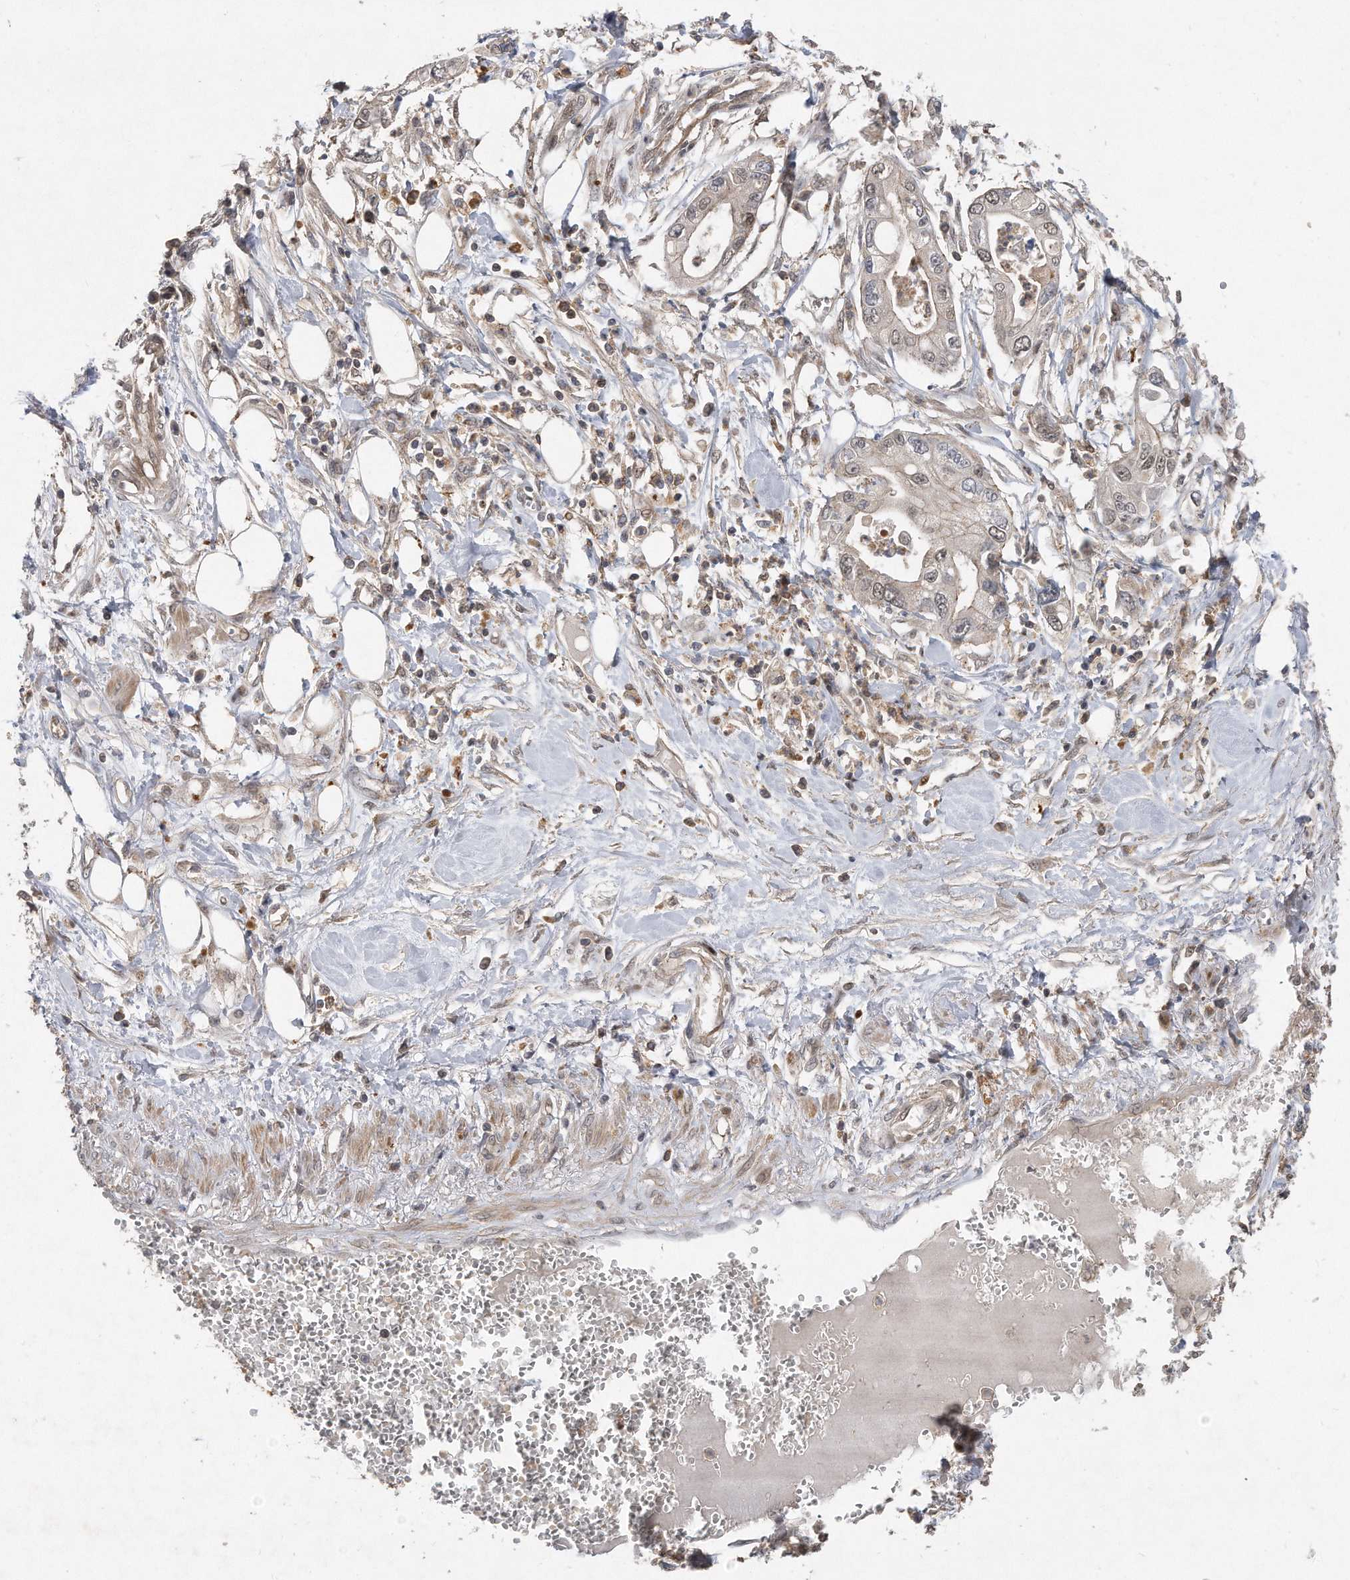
{"staining": {"intensity": "weak", "quantity": "25%-75%", "location": "cytoplasmic/membranous,nuclear"}, "tissue": "pancreatic cancer", "cell_type": "Tumor cells", "image_type": "cancer", "snomed": [{"axis": "morphology", "description": "Adenocarcinoma, NOS"}, {"axis": "topography", "description": "Pancreas"}], "caption": "This image displays immunohistochemistry (IHC) staining of pancreatic adenocarcinoma, with low weak cytoplasmic/membranous and nuclear expression in about 25%-75% of tumor cells.", "gene": "PGBD2", "patient": {"sex": "male", "age": 68}}